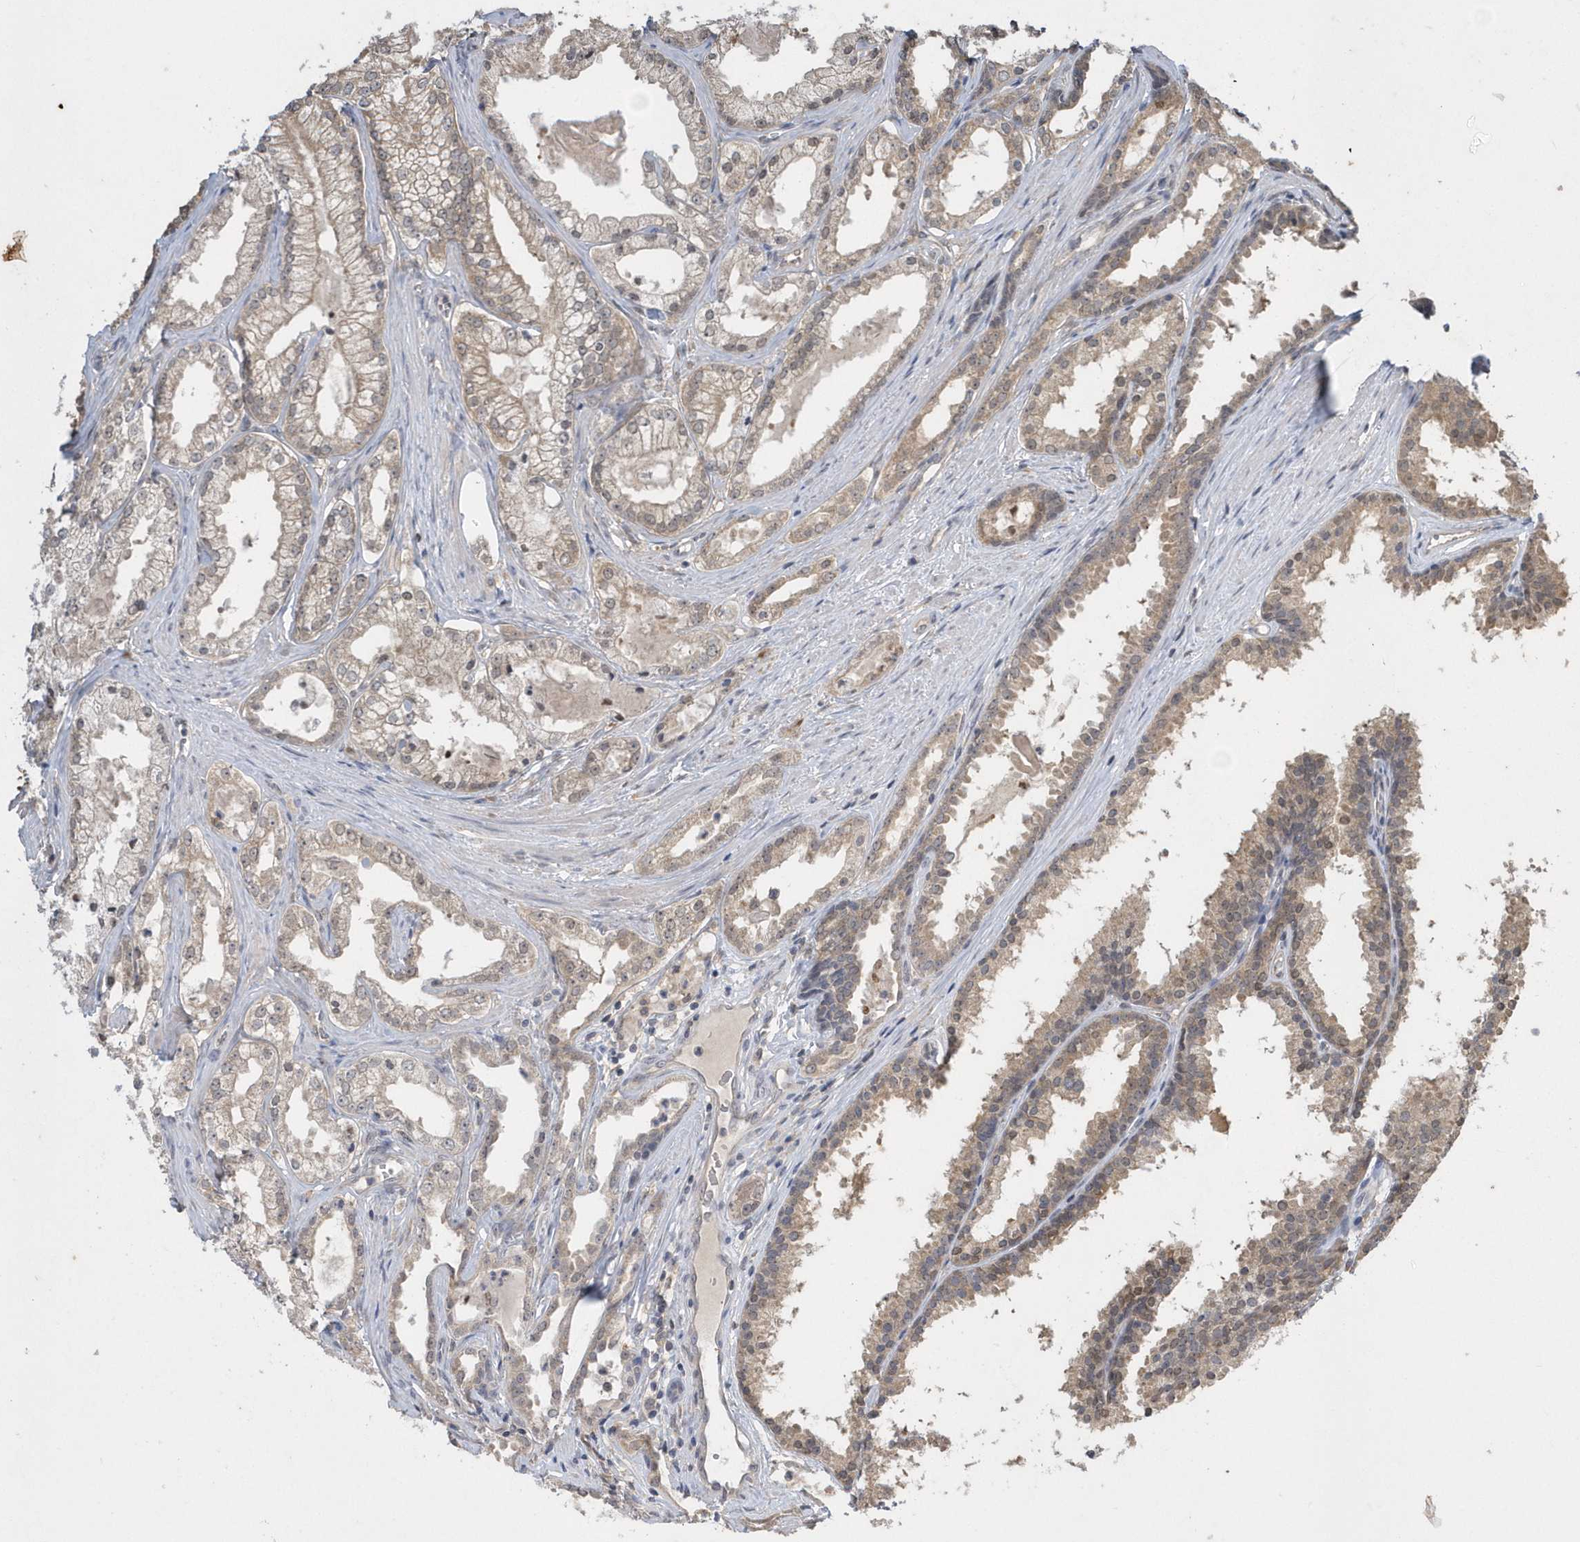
{"staining": {"intensity": "weak", "quantity": ">75%", "location": "cytoplasmic/membranous"}, "tissue": "prostate cancer", "cell_type": "Tumor cells", "image_type": "cancer", "snomed": [{"axis": "morphology", "description": "Adenocarcinoma, High grade"}, {"axis": "topography", "description": "Prostate"}], "caption": "Immunohistochemical staining of human prostate adenocarcinoma (high-grade) displays weak cytoplasmic/membranous protein staining in about >75% of tumor cells. (DAB = brown stain, brightfield microscopy at high magnification).", "gene": "AKR7A2", "patient": {"sex": "male", "age": 68}}